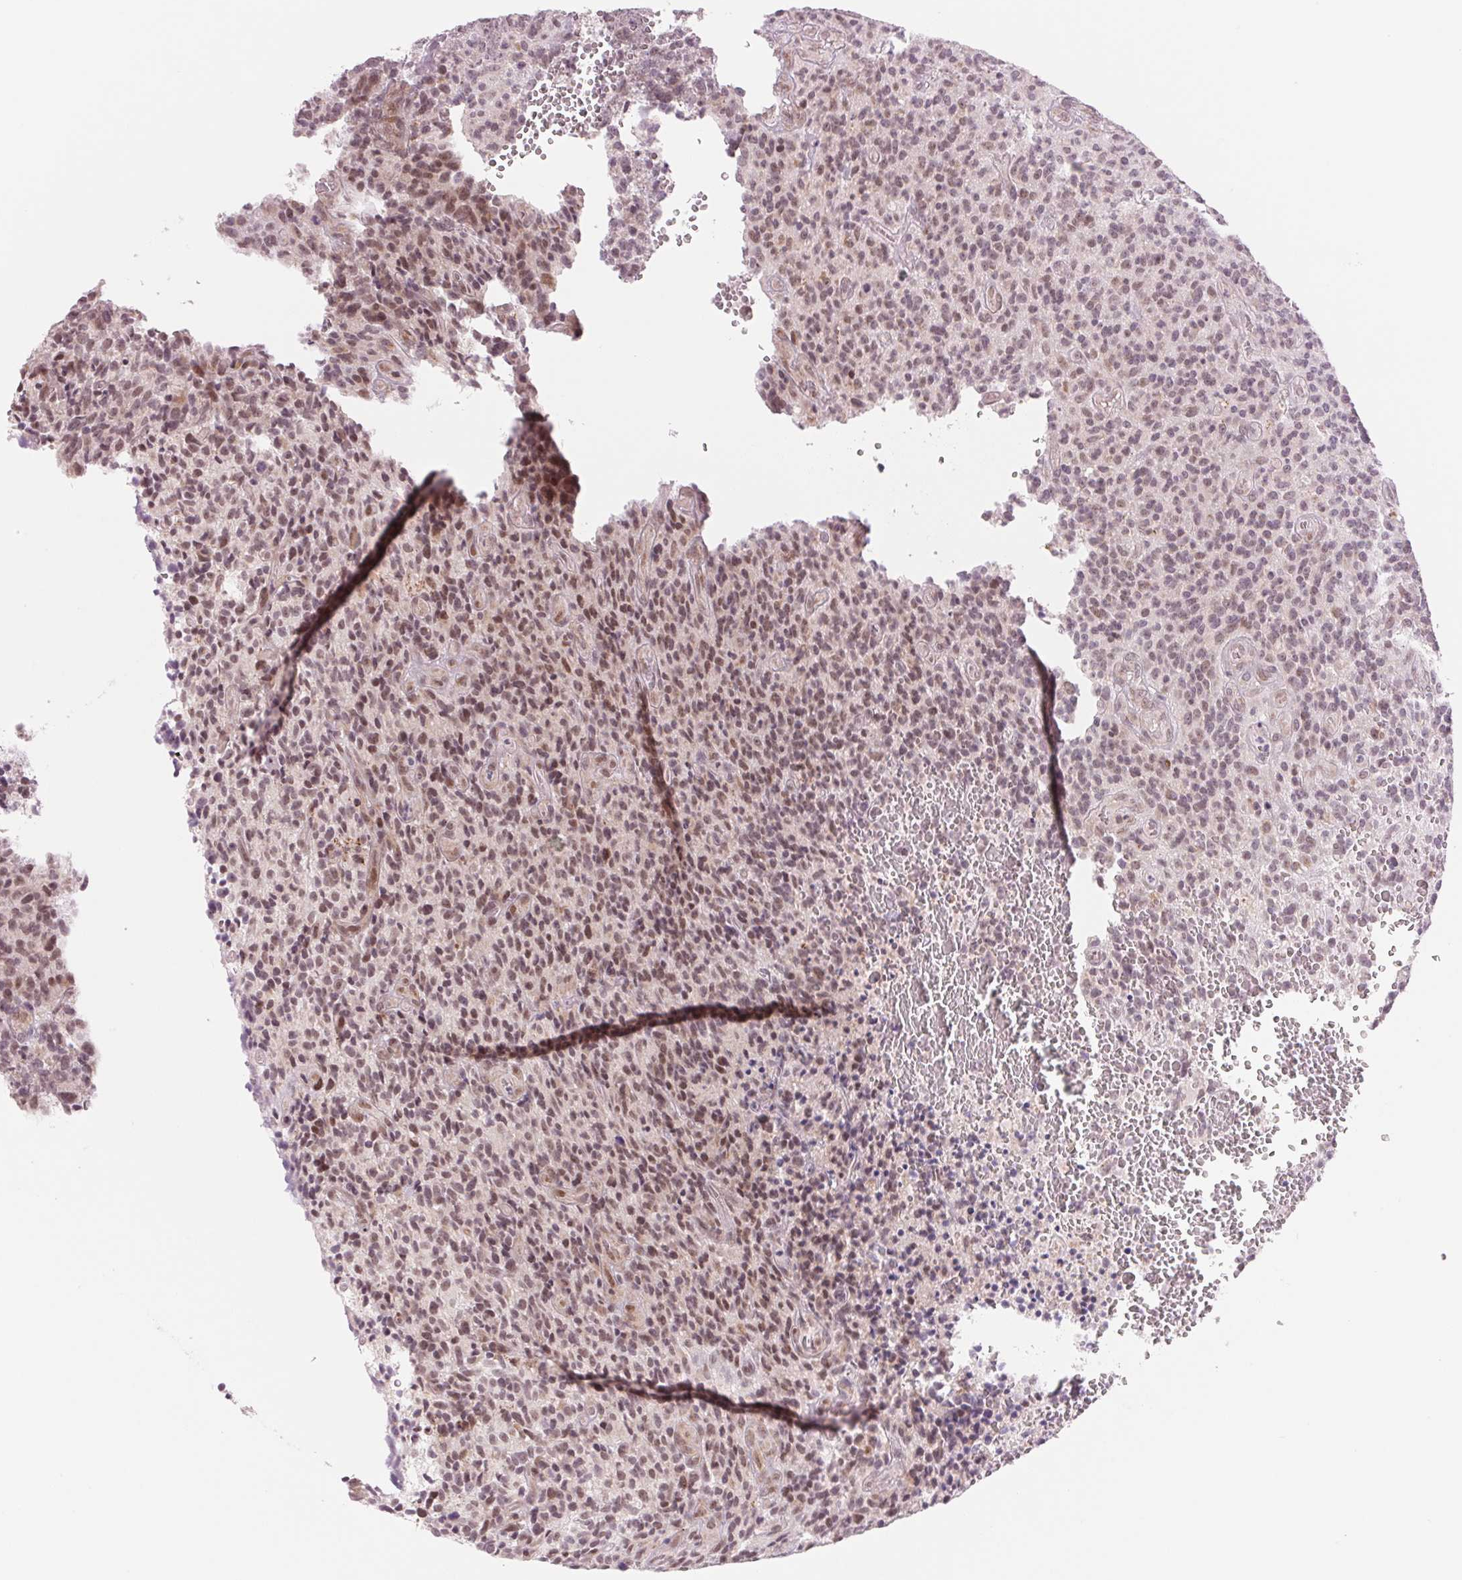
{"staining": {"intensity": "moderate", "quantity": "<25%", "location": "cytoplasmic/membranous,nuclear"}, "tissue": "glioma", "cell_type": "Tumor cells", "image_type": "cancer", "snomed": [{"axis": "morphology", "description": "Glioma, malignant, High grade"}, {"axis": "topography", "description": "Brain"}], "caption": "The image demonstrates staining of glioma, revealing moderate cytoplasmic/membranous and nuclear protein positivity (brown color) within tumor cells.", "gene": "ARHGAP32", "patient": {"sex": "male", "age": 76}}